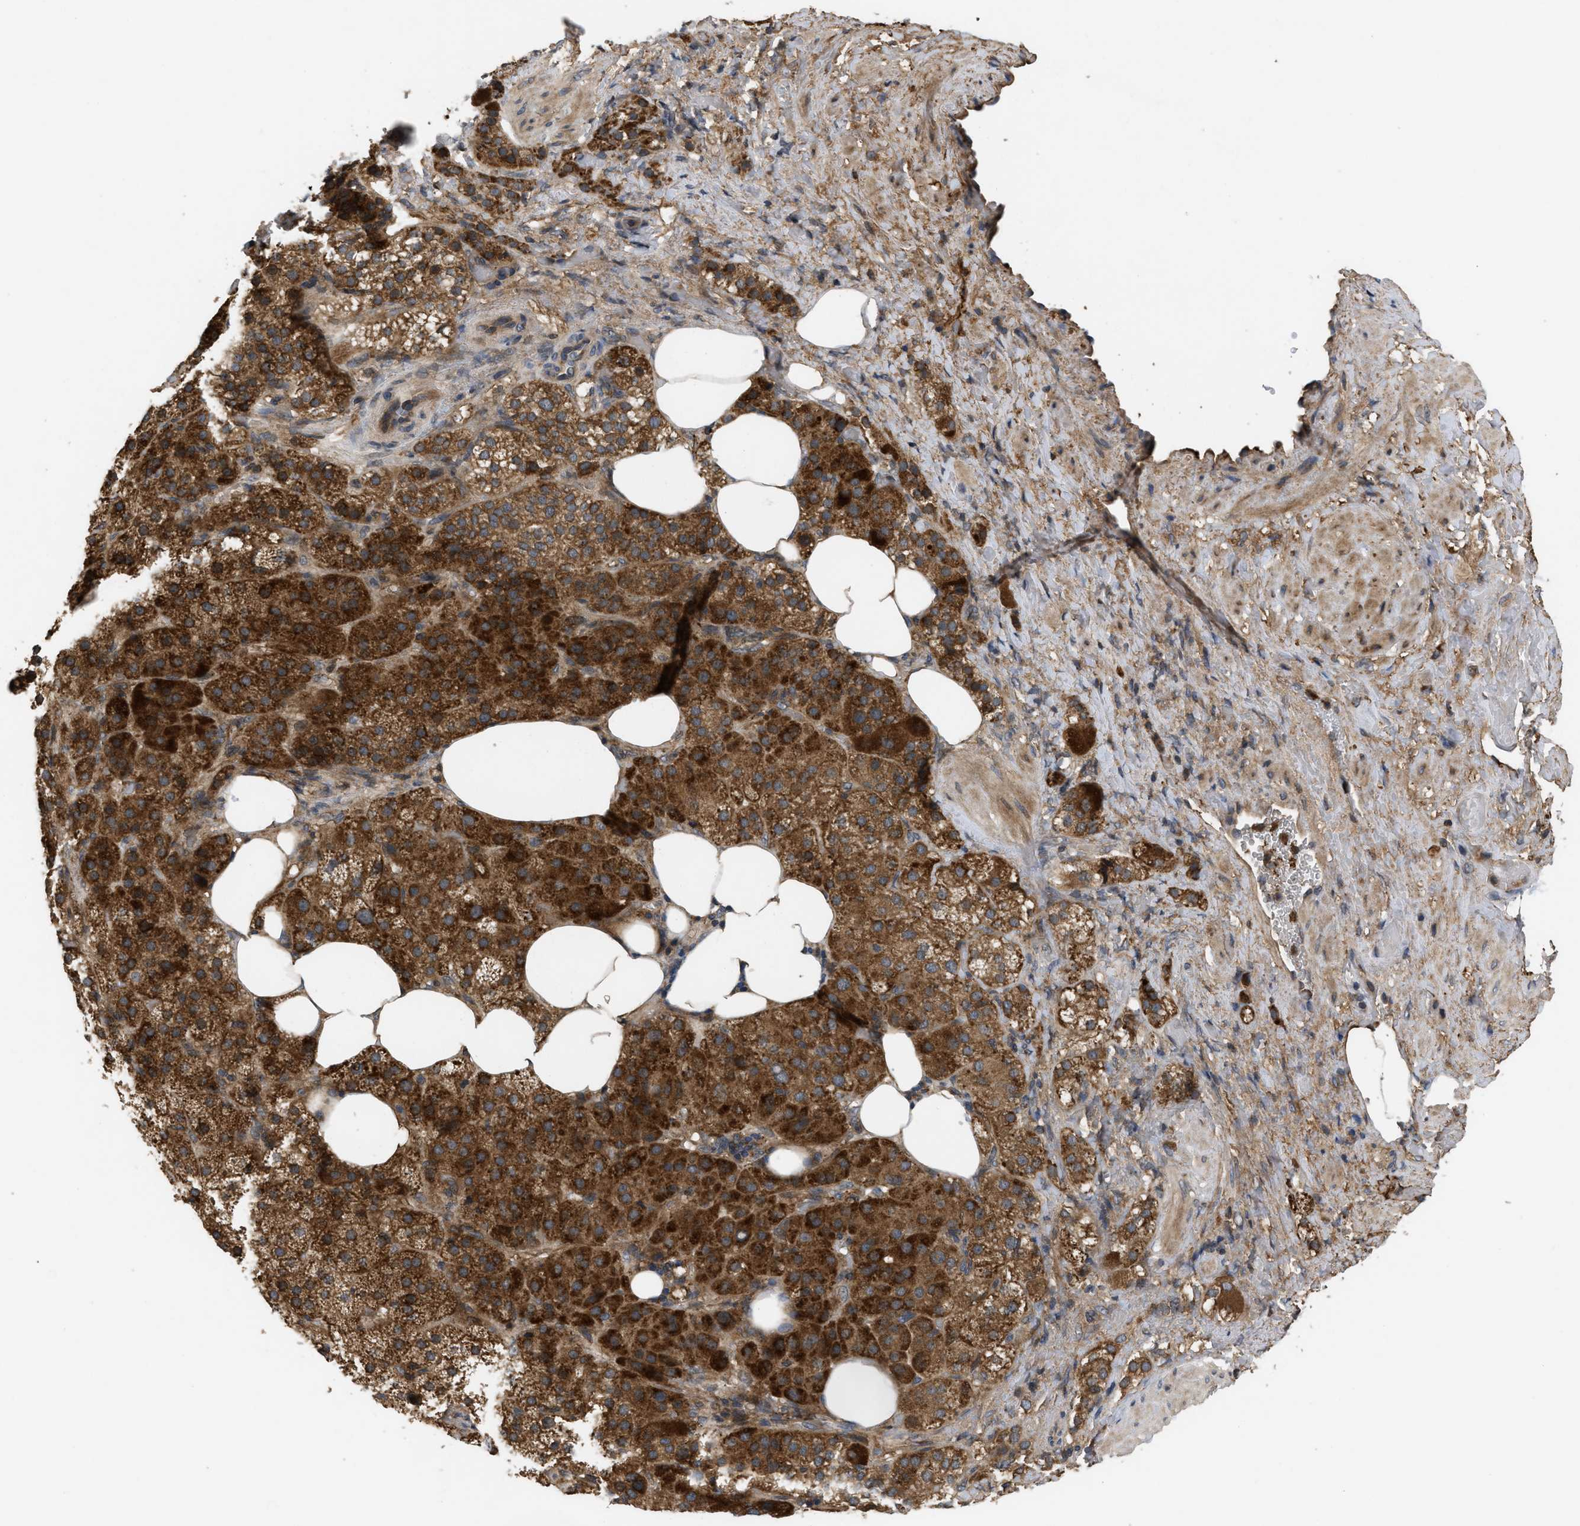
{"staining": {"intensity": "strong", "quantity": ">75%", "location": "cytoplasmic/membranous"}, "tissue": "adrenal gland", "cell_type": "Glandular cells", "image_type": "normal", "snomed": [{"axis": "morphology", "description": "Normal tissue, NOS"}, {"axis": "topography", "description": "Adrenal gland"}], "caption": "Normal adrenal gland was stained to show a protein in brown. There is high levels of strong cytoplasmic/membranous expression in about >75% of glandular cells. Nuclei are stained in blue.", "gene": "RAB2A", "patient": {"sex": "female", "age": 59}}